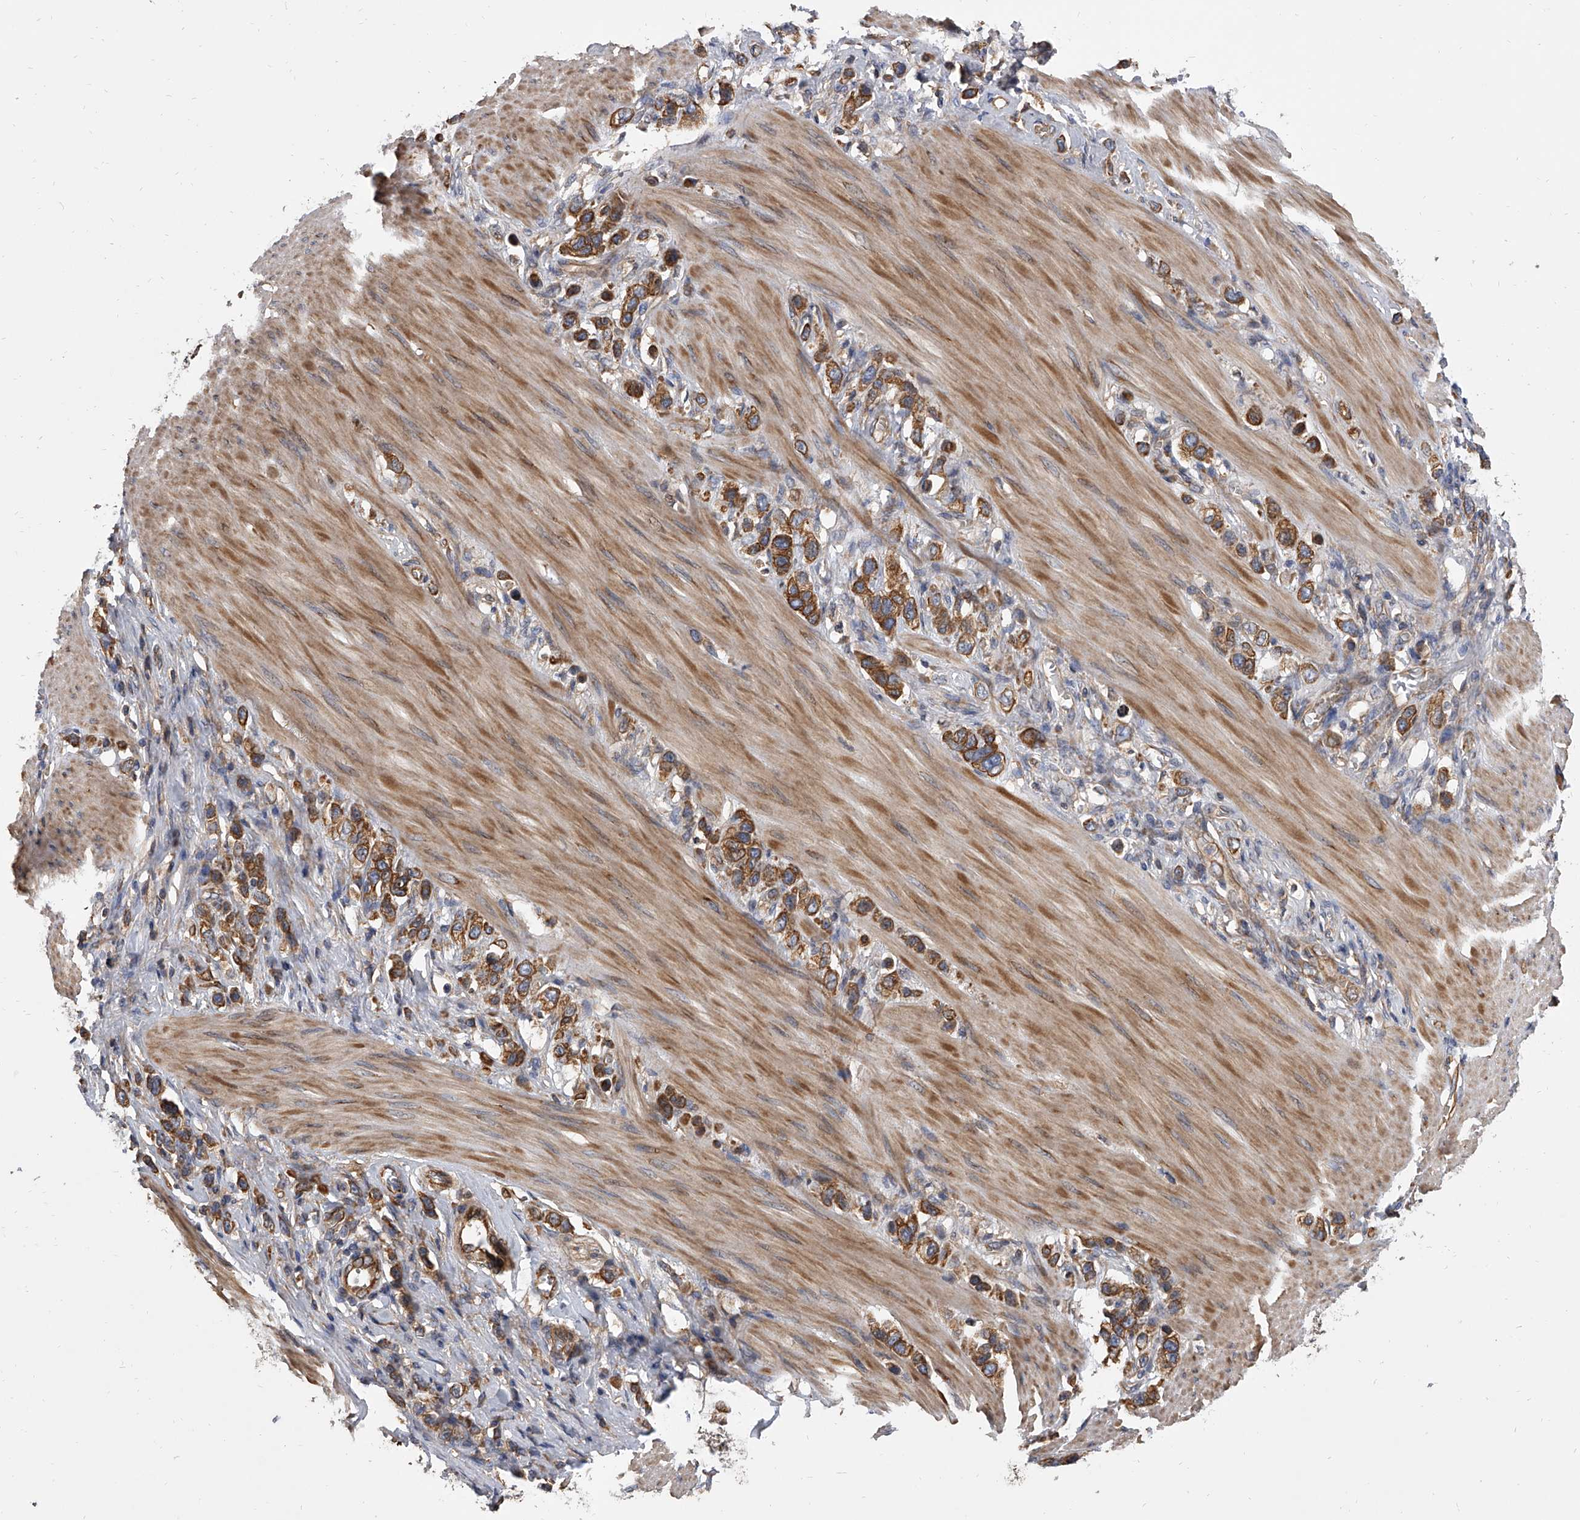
{"staining": {"intensity": "moderate", "quantity": ">75%", "location": "cytoplasmic/membranous"}, "tissue": "stomach cancer", "cell_type": "Tumor cells", "image_type": "cancer", "snomed": [{"axis": "morphology", "description": "Adenocarcinoma, NOS"}, {"axis": "topography", "description": "Stomach"}], "caption": "Human stomach adenocarcinoma stained for a protein (brown) exhibits moderate cytoplasmic/membranous positive positivity in about >75% of tumor cells.", "gene": "EXOC4", "patient": {"sex": "female", "age": 65}}